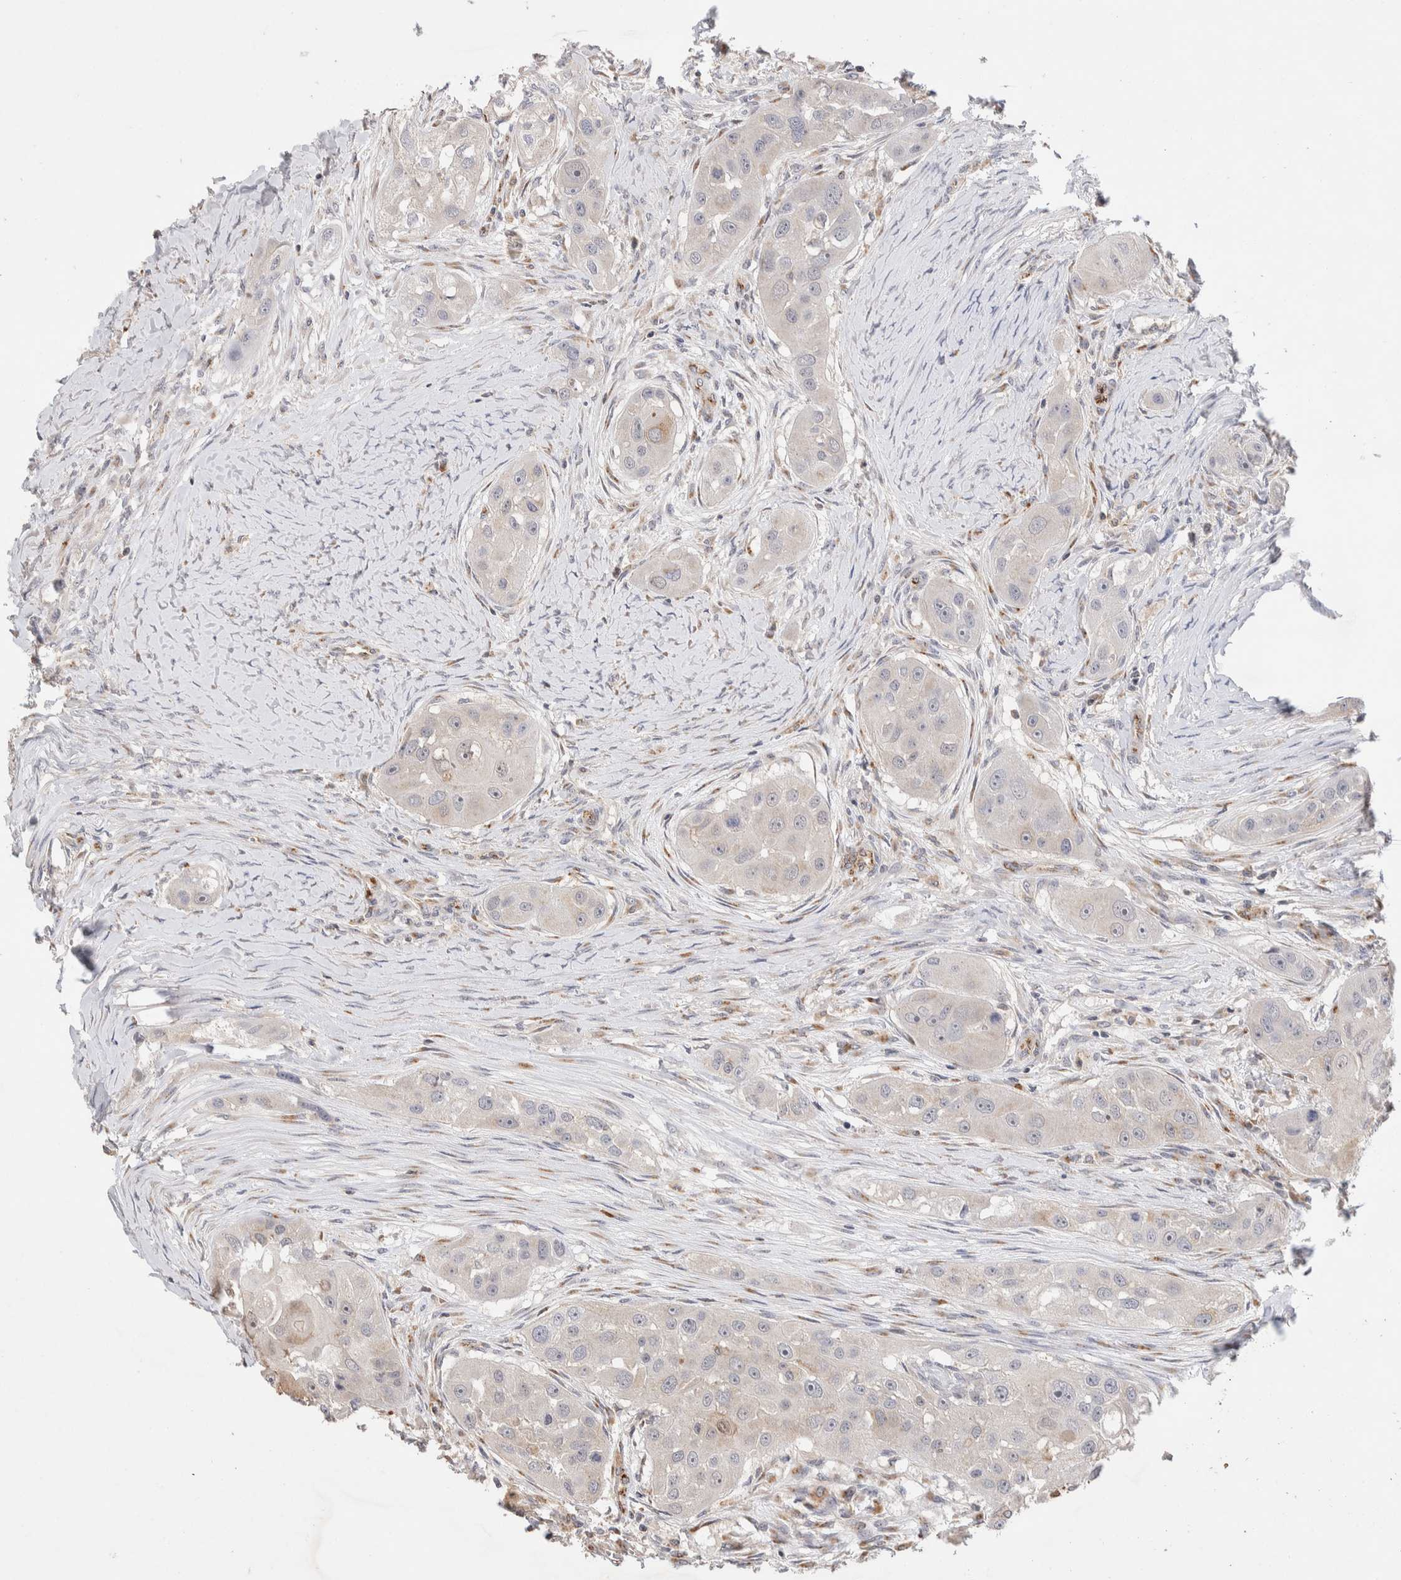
{"staining": {"intensity": "weak", "quantity": "<25%", "location": "cytoplasmic/membranous"}, "tissue": "head and neck cancer", "cell_type": "Tumor cells", "image_type": "cancer", "snomed": [{"axis": "morphology", "description": "Normal tissue, NOS"}, {"axis": "morphology", "description": "Squamous cell carcinoma, NOS"}, {"axis": "topography", "description": "Skeletal muscle"}, {"axis": "topography", "description": "Head-Neck"}], "caption": "Tumor cells show no significant staining in head and neck cancer.", "gene": "NSMAF", "patient": {"sex": "male", "age": 51}}